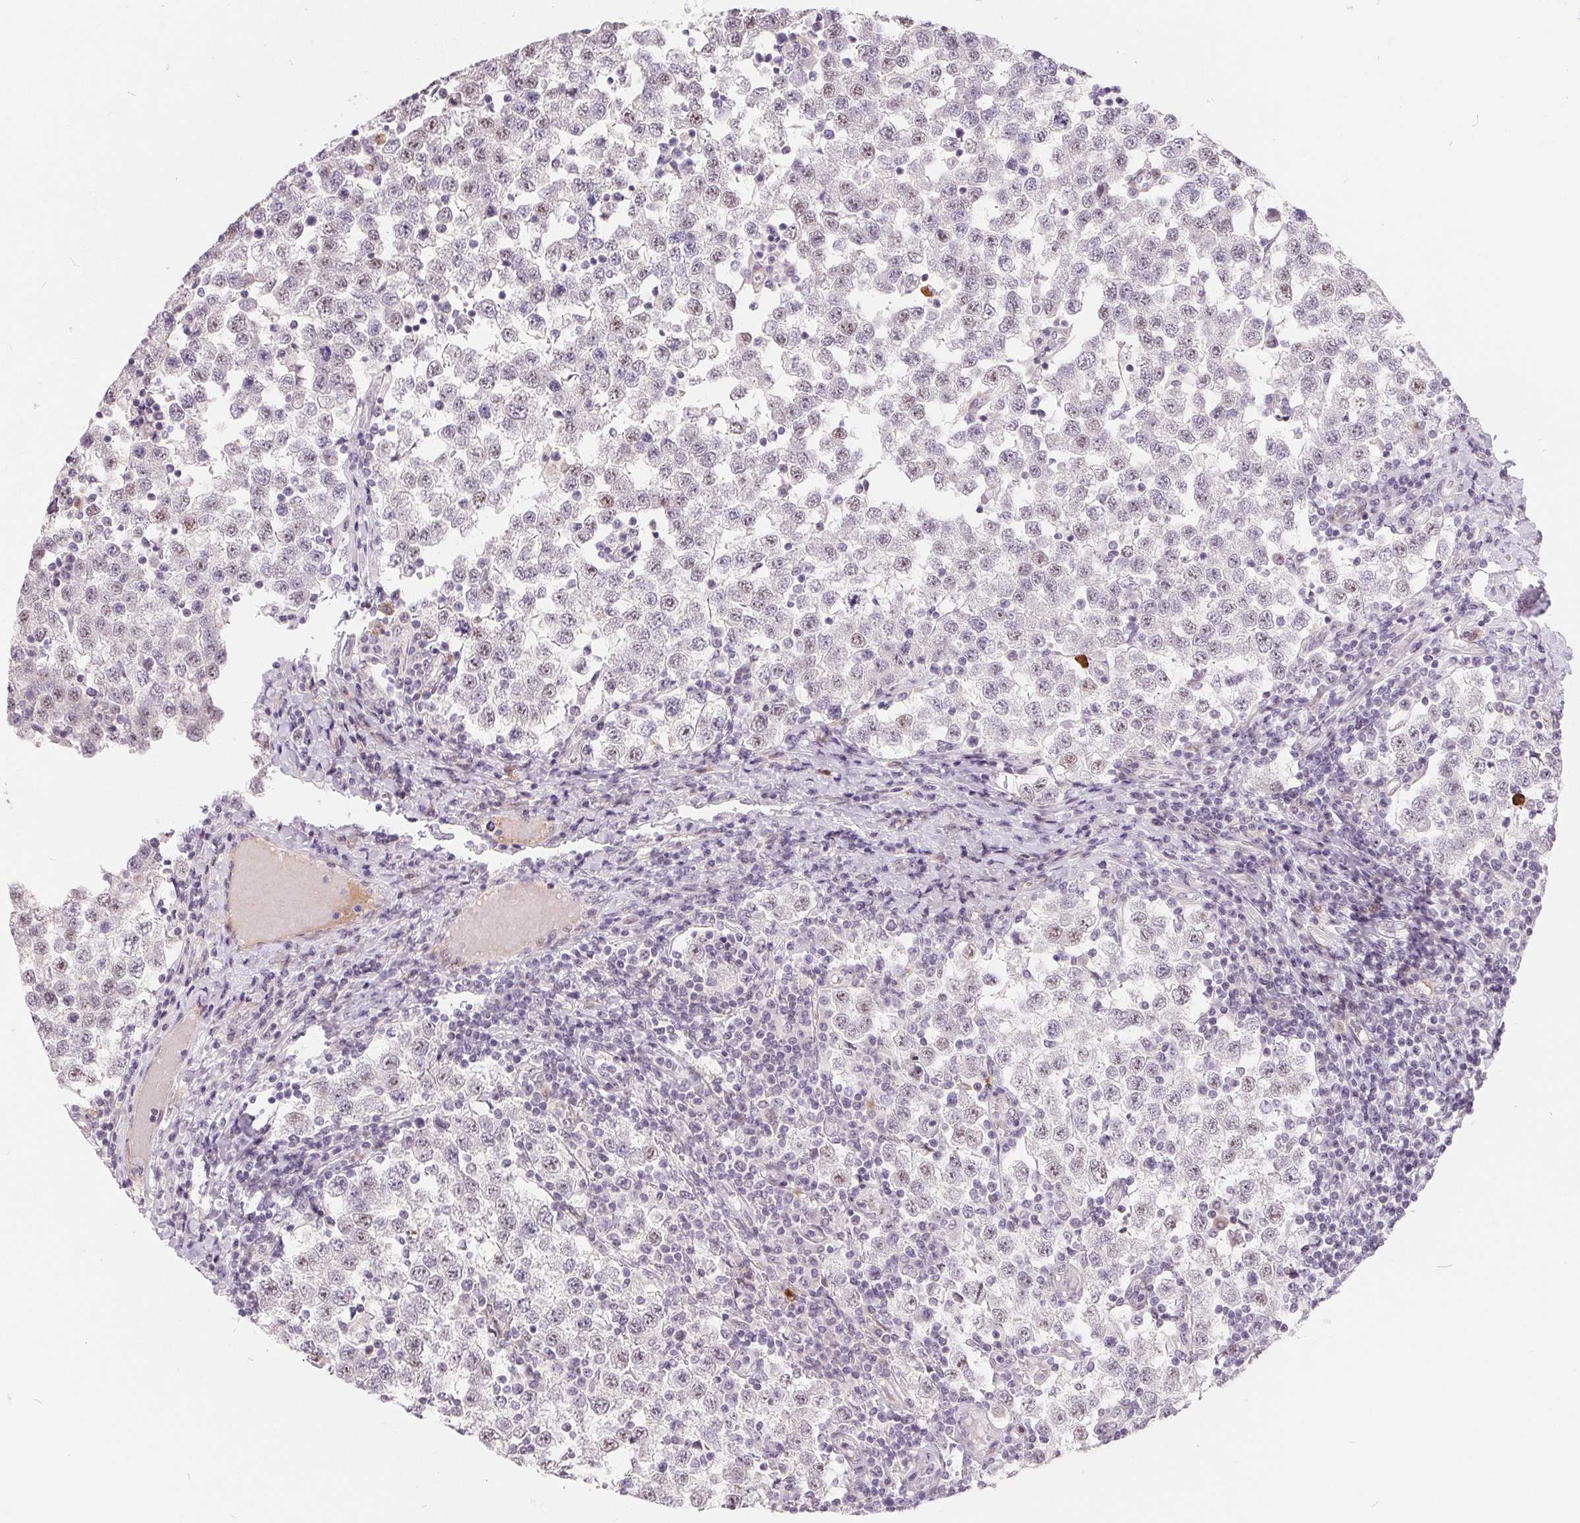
{"staining": {"intensity": "moderate", "quantity": "<25%", "location": "nuclear"}, "tissue": "testis cancer", "cell_type": "Tumor cells", "image_type": "cancer", "snomed": [{"axis": "morphology", "description": "Seminoma, NOS"}, {"axis": "topography", "description": "Testis"}], "caption": "Approximately <25% of tumor cells in testis seminoma demonstrate moderate nuclear protein expression as visualized by brown immunohistochemical staining.", "gene": "NRG2", "patient": {"sex": "male", "age": 34}}